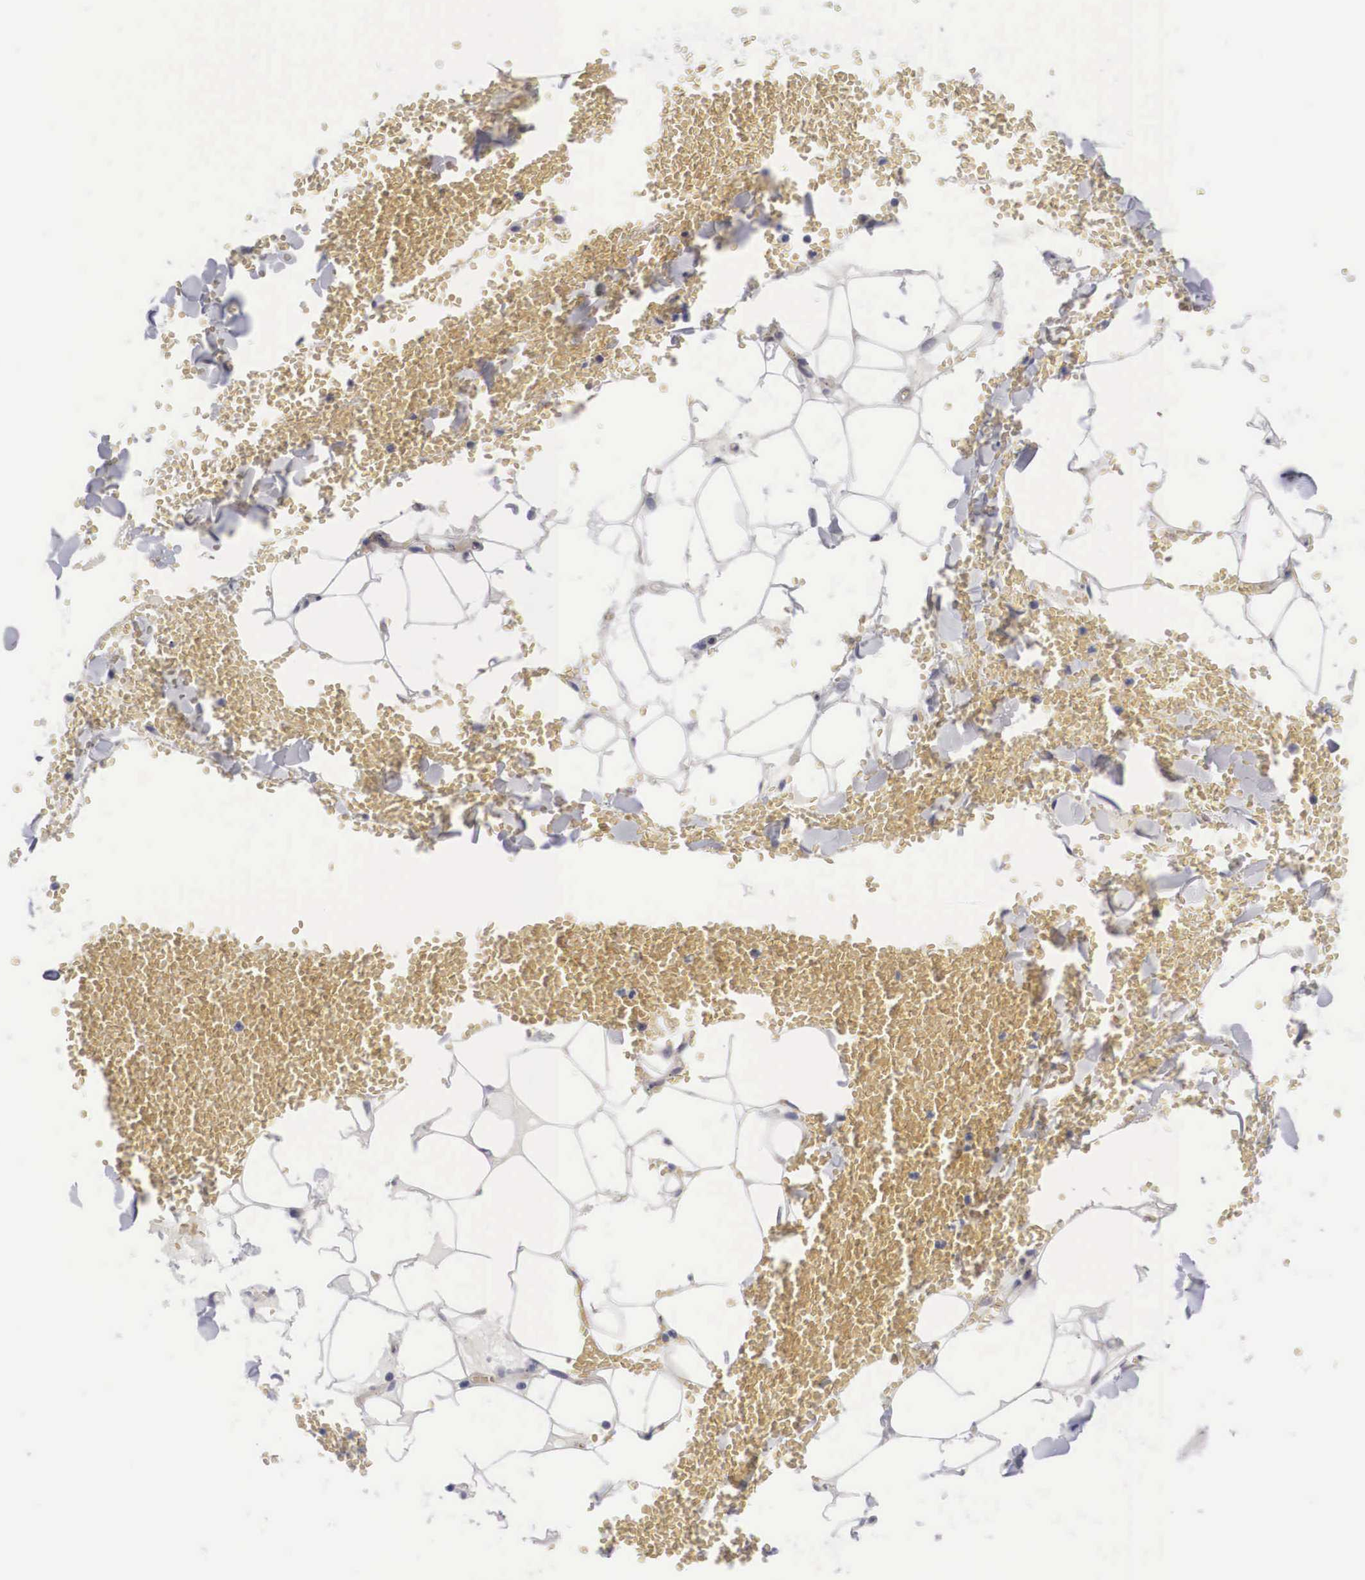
{"staining": {"intensity": "negative", "quantity": "none", "location": "none"}, "tissue": "adipose tissue", "cell_type": "Adipocytes", "image_type": "normal", "snomed": [{"axis": "morphology", "description": "Normal tissue, NOS"}, {"axis": "morphology", "description": "Inflammation, NOS"}, {"axis": "topography", "description": "Lymph node"}, {"axis": "topography", "description": "Peripheral nerve tissue"}], "caption": "Immunohistochemistry (IHC) histopathology image of normal adipose tissue: human adipose tissue stained with DAB displays no significant protein staining in adipocytes.", "gene": "MAST4", "patient": {"sex": "male", "age": 52}}